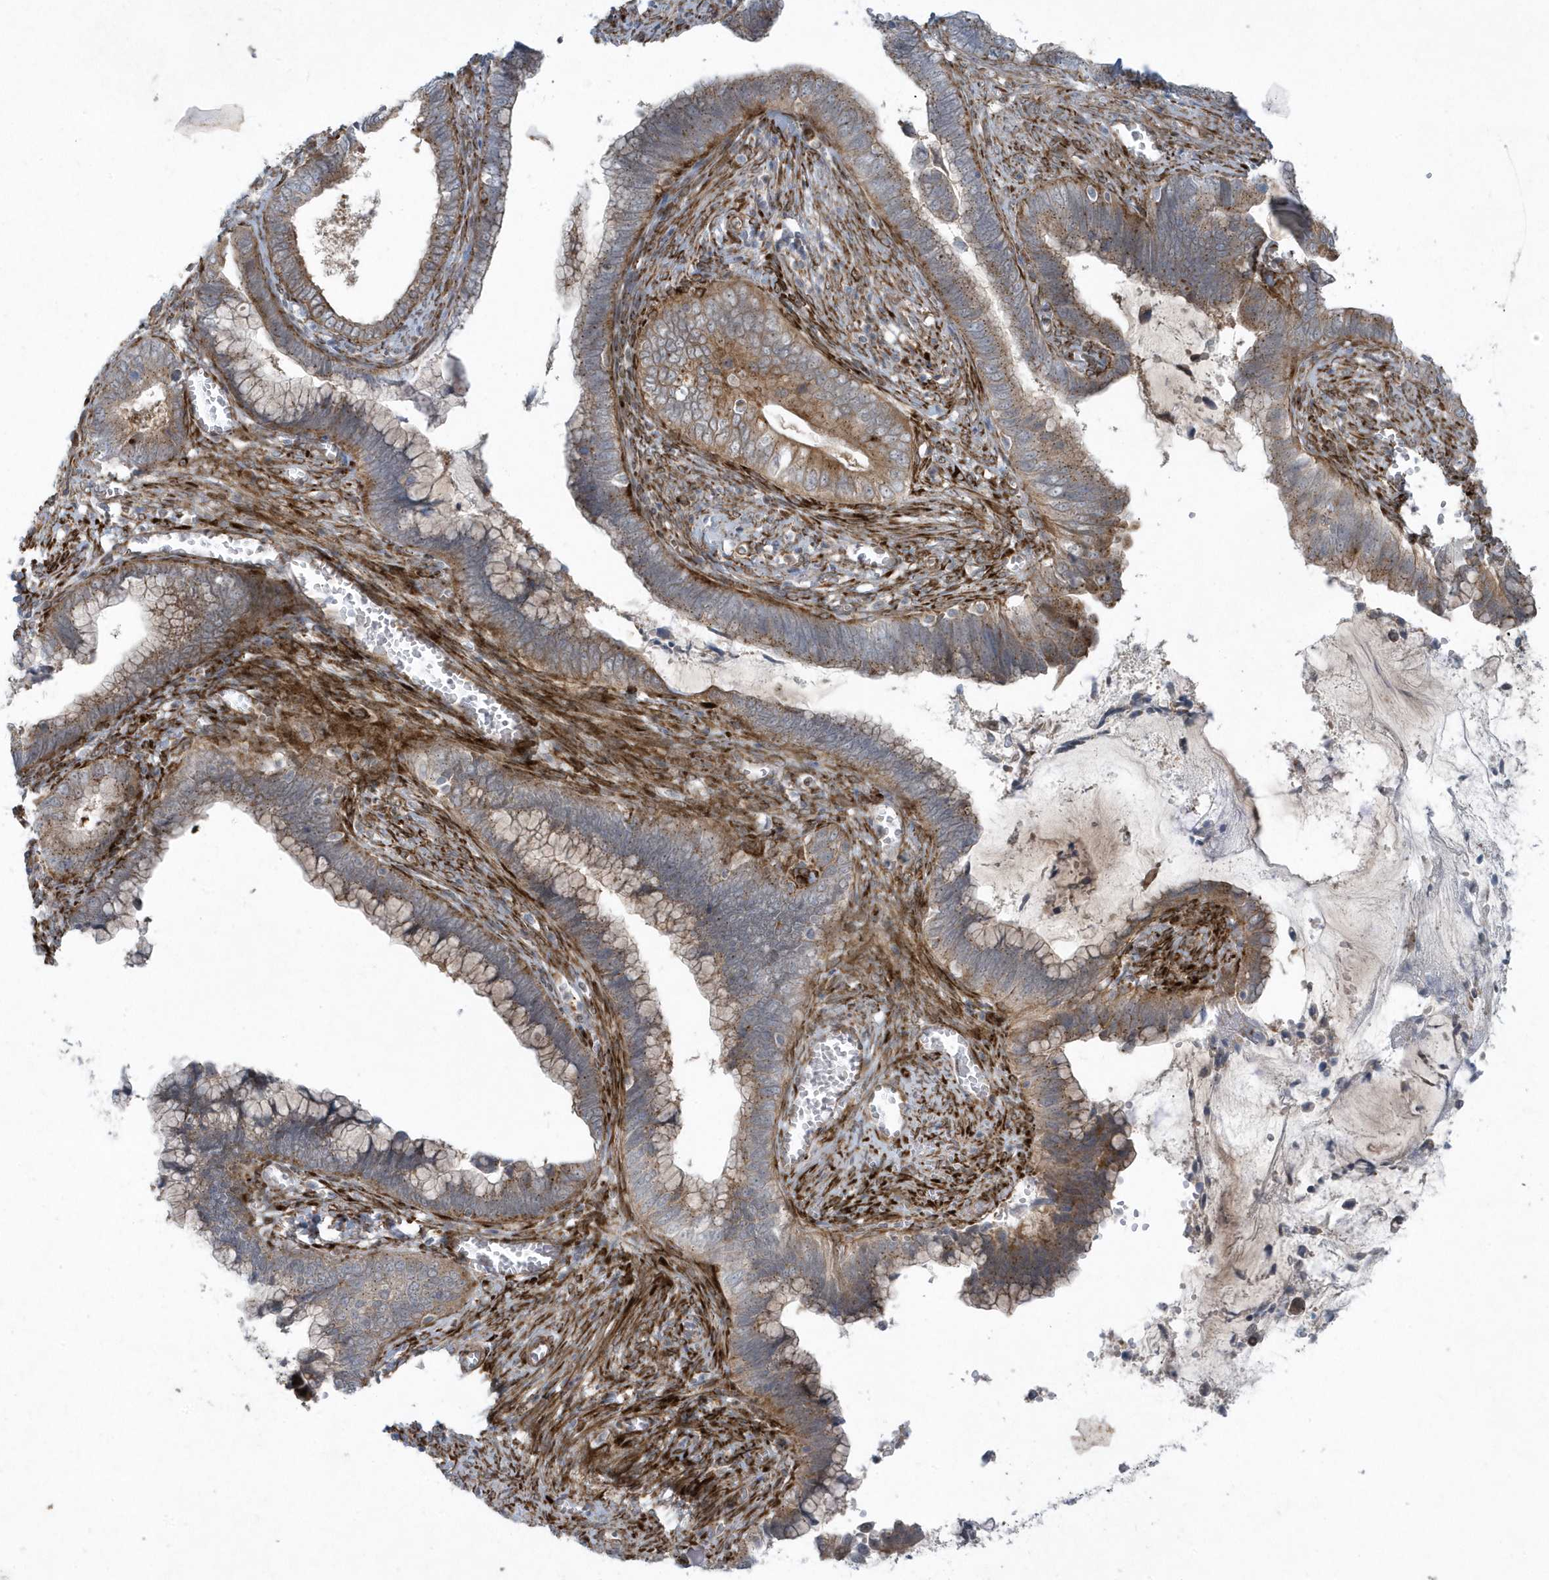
{"staining": {"intensity": "moderate", "quantity": "25%-75%", "location": "cytoplasmic/membranous"}, "tissue": "cervical cancer", "cell_type": "Tumor cells", "image_type": "cancer", "snomed": [{"axis": "morphology", "description": "Adenocarcinoma, NOS"}, {"axis": "topography", "description": "Cervix"}], "caption": "Cervical cancer (adenocarcinoma) stained with DAB (3,3'-diaminobenzidine) IHC displays medium levels of moderate cytoplasmic/membranous staining in about 25%-75% of tumor cells.", "gene": "FAM98A", "patient": {"sex": "female", "age": 44}}